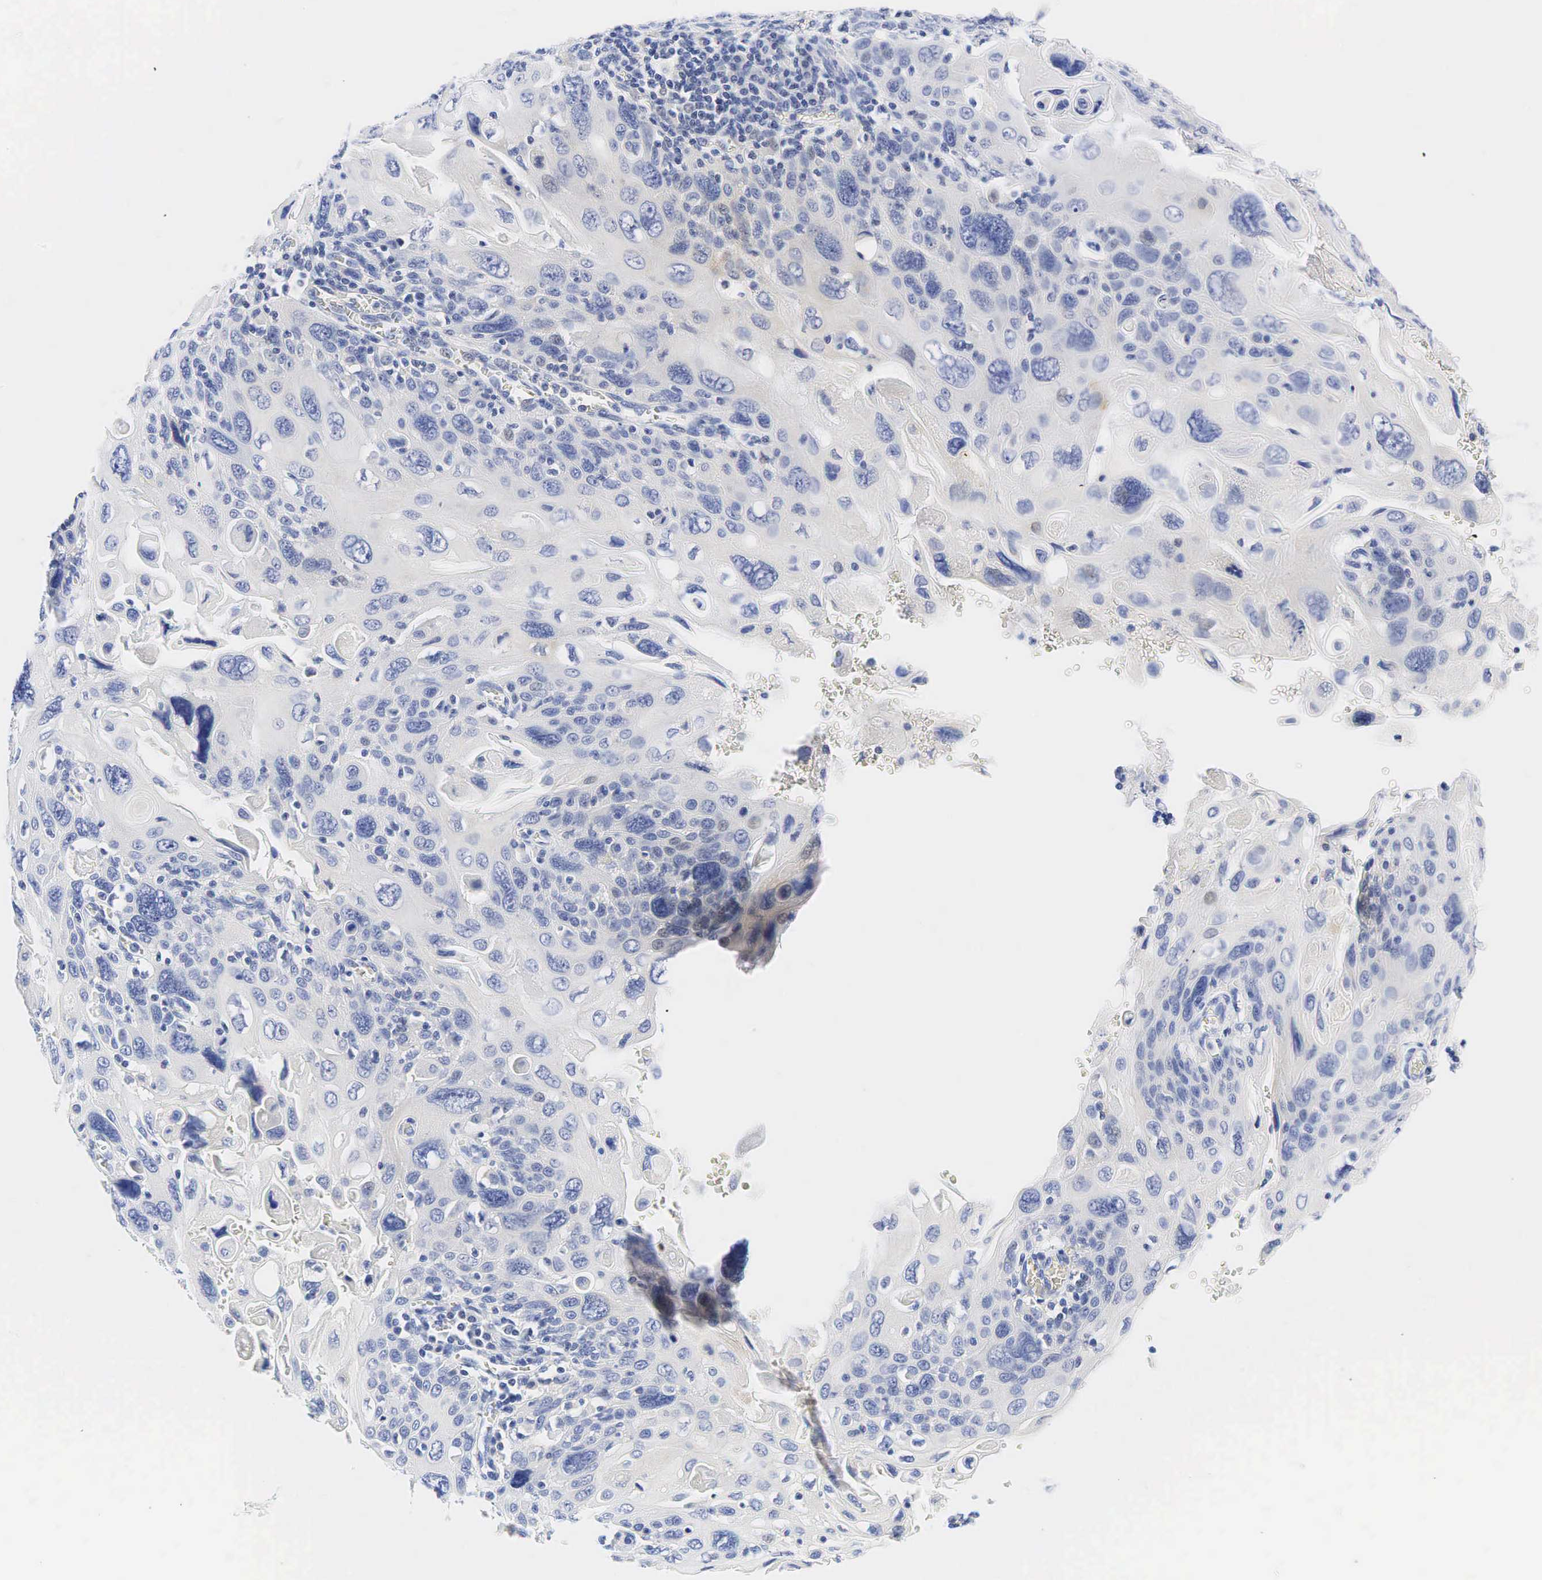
{"staining": {"intensity": "negative", "quantity": "none", "location": "none"}, "tissue": "cervical cancer", "cell_type": "Tumor cells", "image_type": "cancer", "snomed": [{"axis": "morphology", "description": "Squamous cell carcinoma, NOS"}, {"axis": "topography", "description": "Cervix"}], "caption": "This is a image of immunohistochemistry staining of cervical cancer, which shows no expression in tumor cells. Brightfield microscopy of immunohistochemistry (IHC) stained with DAB (3,3'-diaminobenzidine) (brown) and hematoxylin (blue), captured at high magnification.", "gene": "AR", "patient": {"sex": "female", "age": 54}}